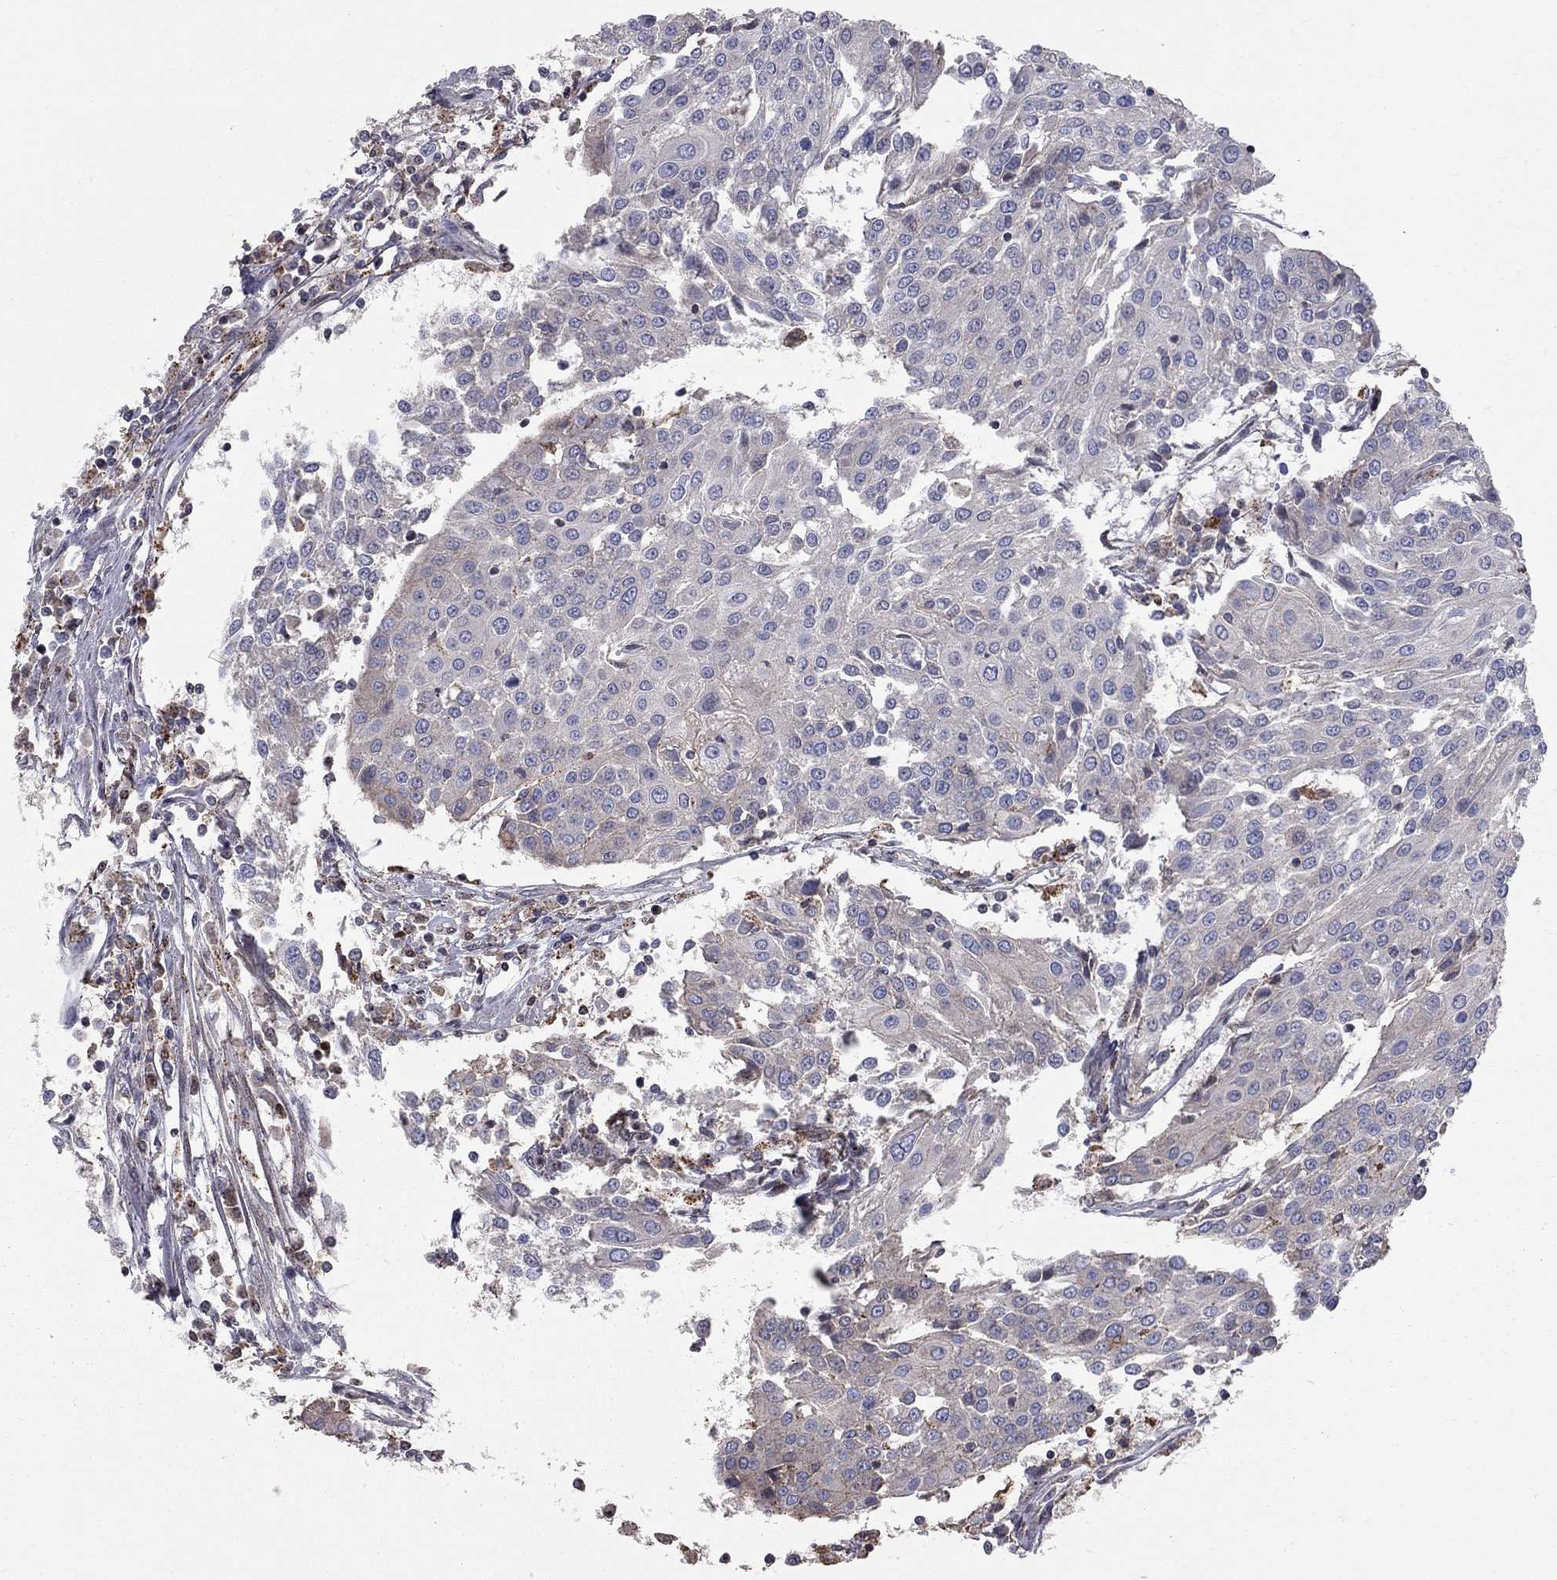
{"staining": {"intensity": "strong", "quantity": "<25%", "location": "cytoplasmic/membranous"}, "tissue": "urothelial cancer", "cell_type": "Tumor cells", "image_type": "cancer", "snomed": [{"axis": "morphology", "description": "Urothelial carcinoma, High grade"}, {"axis": "topography", "description": "Urinary bladder"}], "caption": "Urothelial carcinoma (high-grade) stained for a protein (brown) exhibits strong cytoplasmic/membranous positive positivity in approximately <25% of tumor cells.", "gene": "ERN2", "patient": {"sex": "female", "age": 85}}